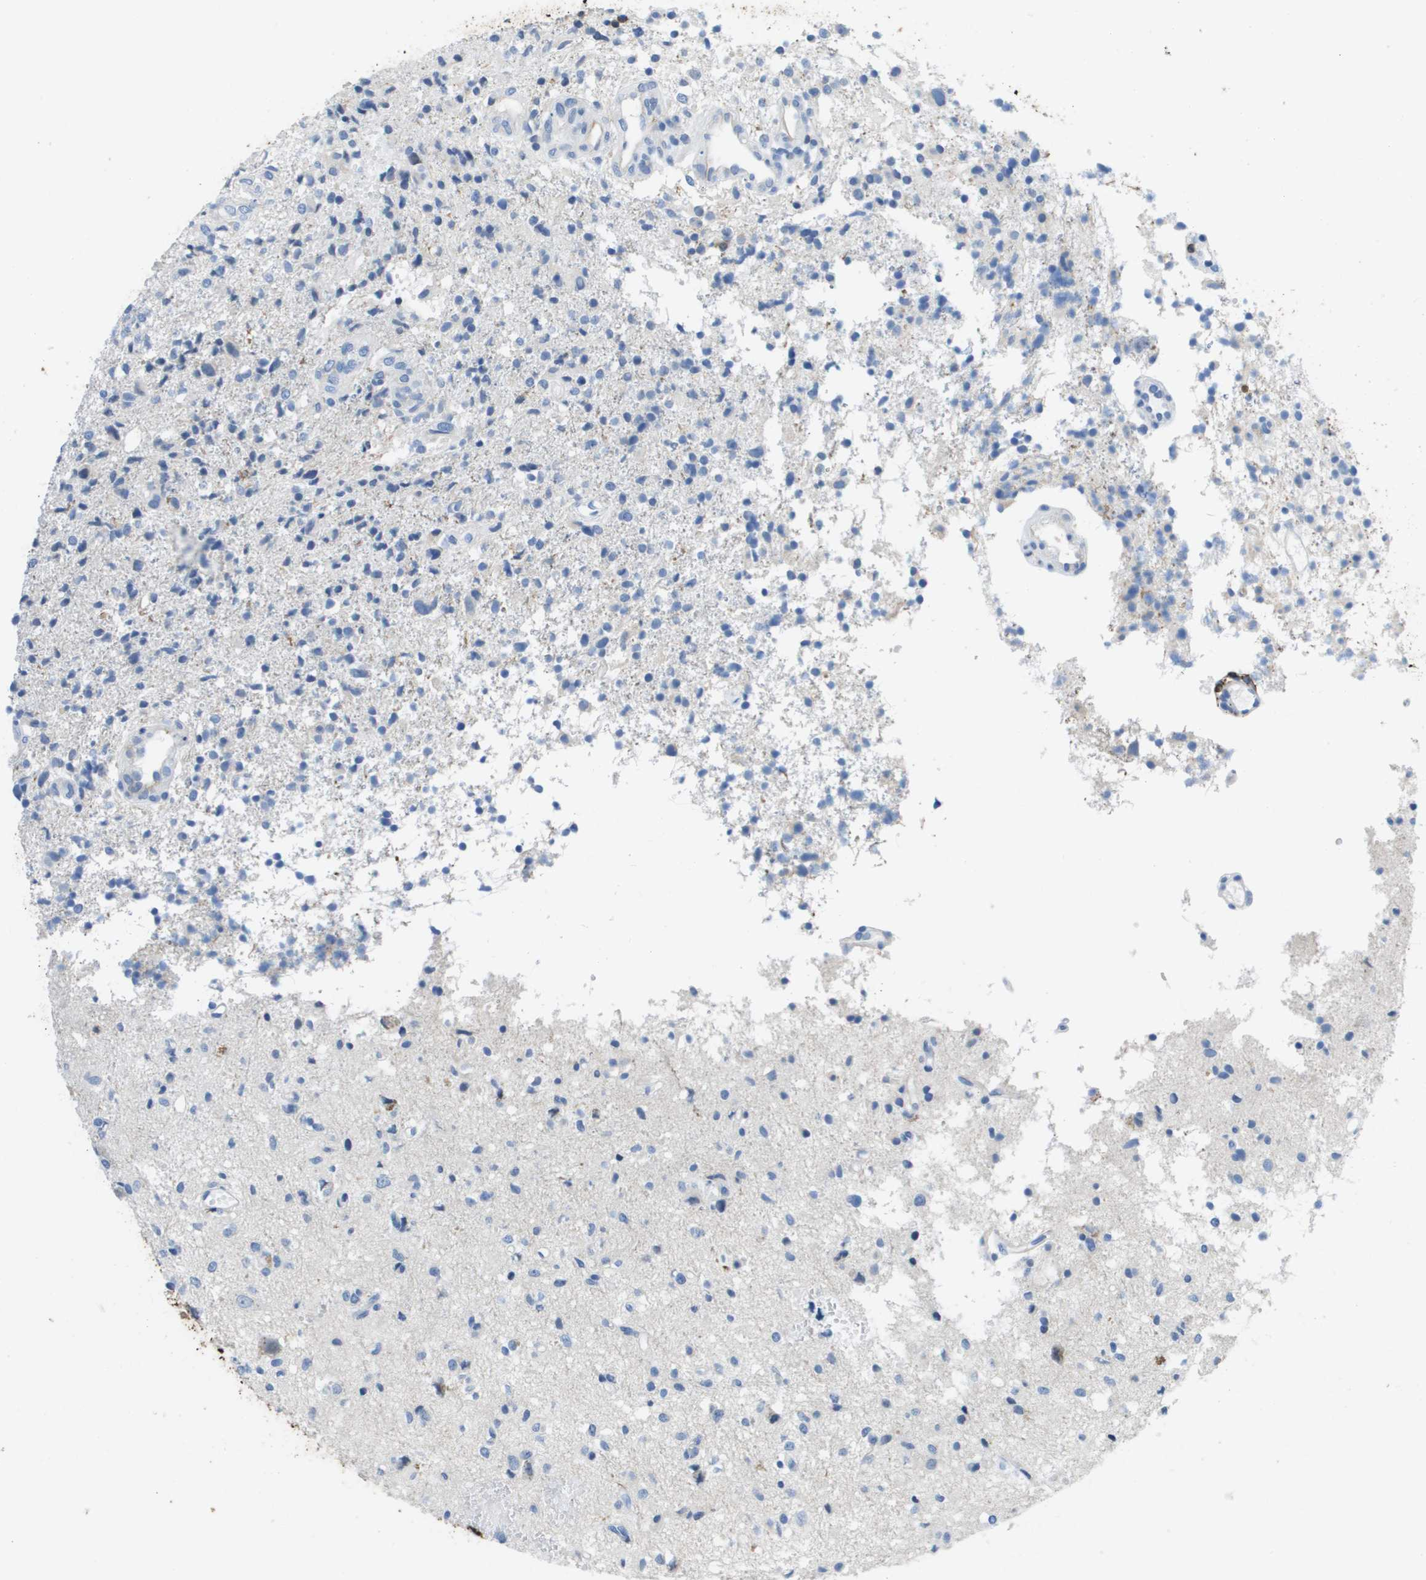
{"staining": {"intensity": "negative", "quantity": "none", "location": "none"}, "tissue": "glioma", "cell_type": "Tumor cells", "image_type": "cancer", "snomed": [{"axis": "morphology", "description": "Glioma, malignant, High grade"}, {"axis": "topography", "description": "Brain"}], "caption": "Immunohistochemical staining of human glioma shows no significant staining in tumor cells.", "gene": "MS4A1", "patient": {"sex": "female", "age": 59}}